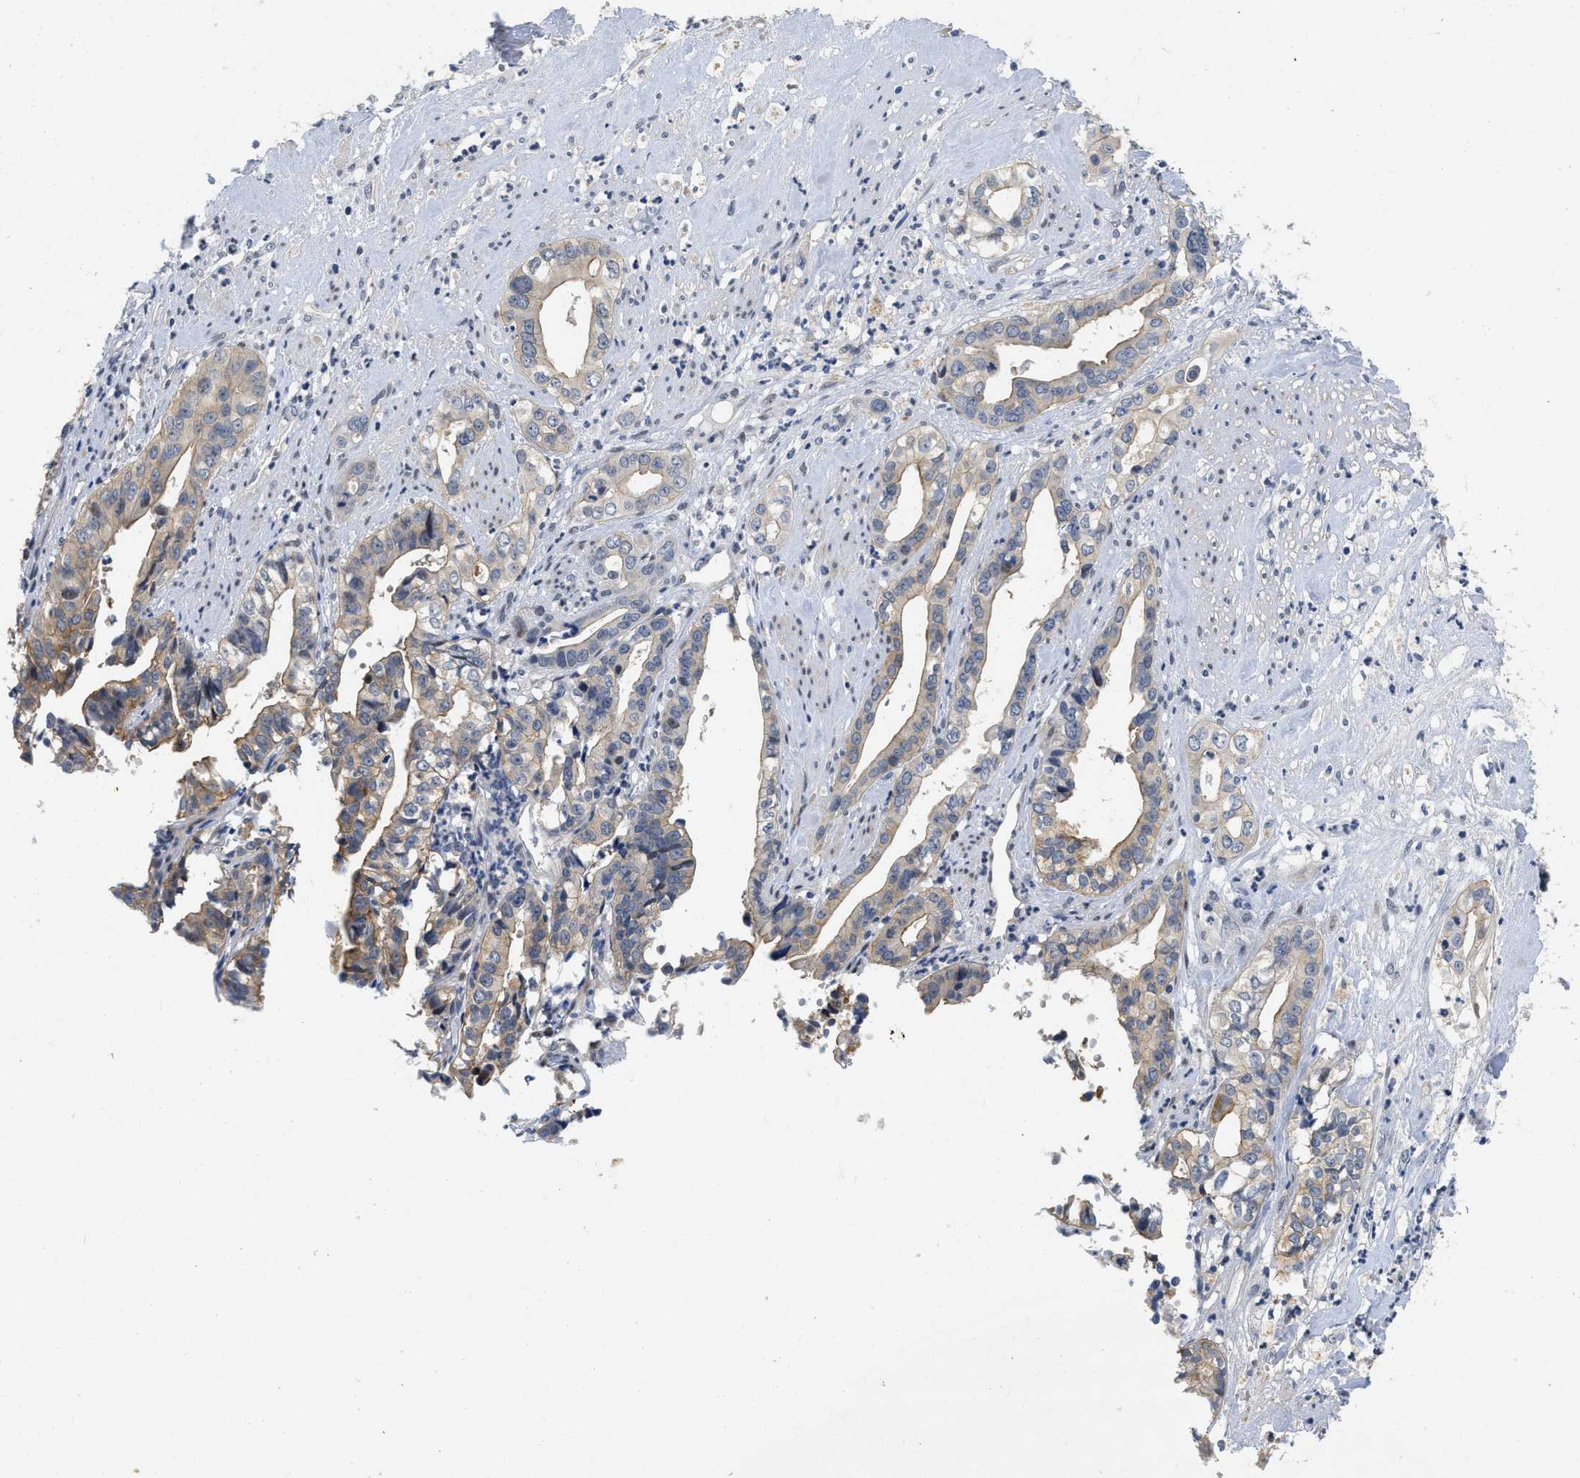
{"staining": {"intensity": "weak", "quantity": ">75%", "location": "cytoplasmic/membranous"}, "tissue": "liver cancer", "cell_type": "Tumor cells", "image_type": "cancer", "snomed": [{"axis": "morphology", "description": "Cholangiocarcinoma"}, {"axis": "topography", "description": "Liver"}], "caption": "Immunohistochemistry (IHC) micrograph of neoplastic tissue: liver cancer (cholangiocarcinoma) stained using immunohistochemistry (IHC) reveals low levels of weak protein expression localized specifically in the cytoplasmic/membranous of tumor cells, appearing as a cytoplasmic/membranous brown color.", "gene": "VIP", "patient": {"sex": "female", "age": 61}}